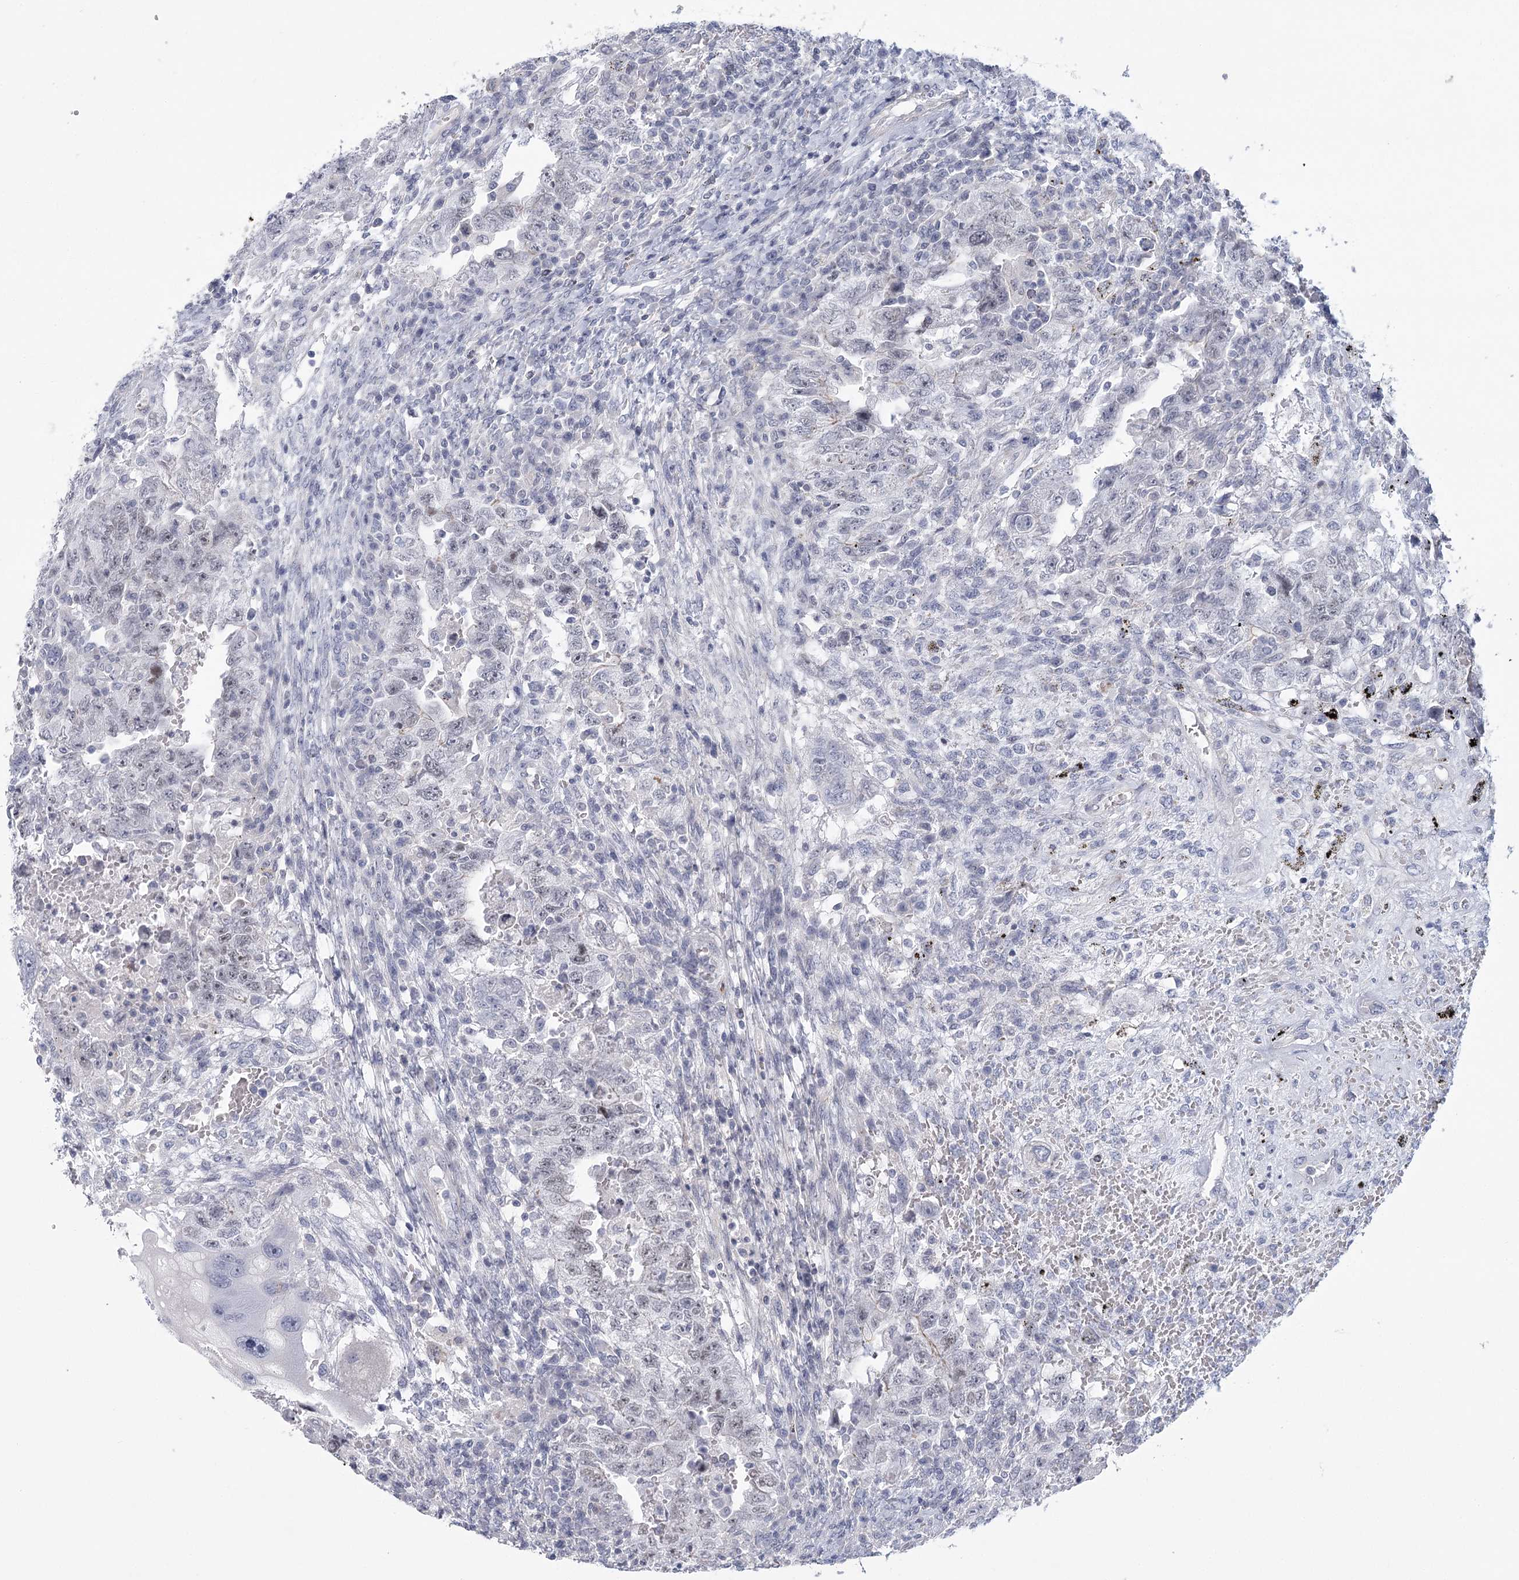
{"staining": {"intensity": "negative", "quantity": "none", "location": "none"}, "tissue": "testis cancer", "cell_type": "Tumor cells", "image_type": "cancer", "snomed": [{"axis": "morphology", "description": "Carcinoma, Embryonal, NOS"}, {"axis": "topography", "description": "Testis"}], "caption": "A high-resolution photomicrograph shows IHC staining of testis cancer, which reveals no significant positivity in tumor cells.", "gene": "FAM76B", "patient": {"sex": "male", "age": 26}}